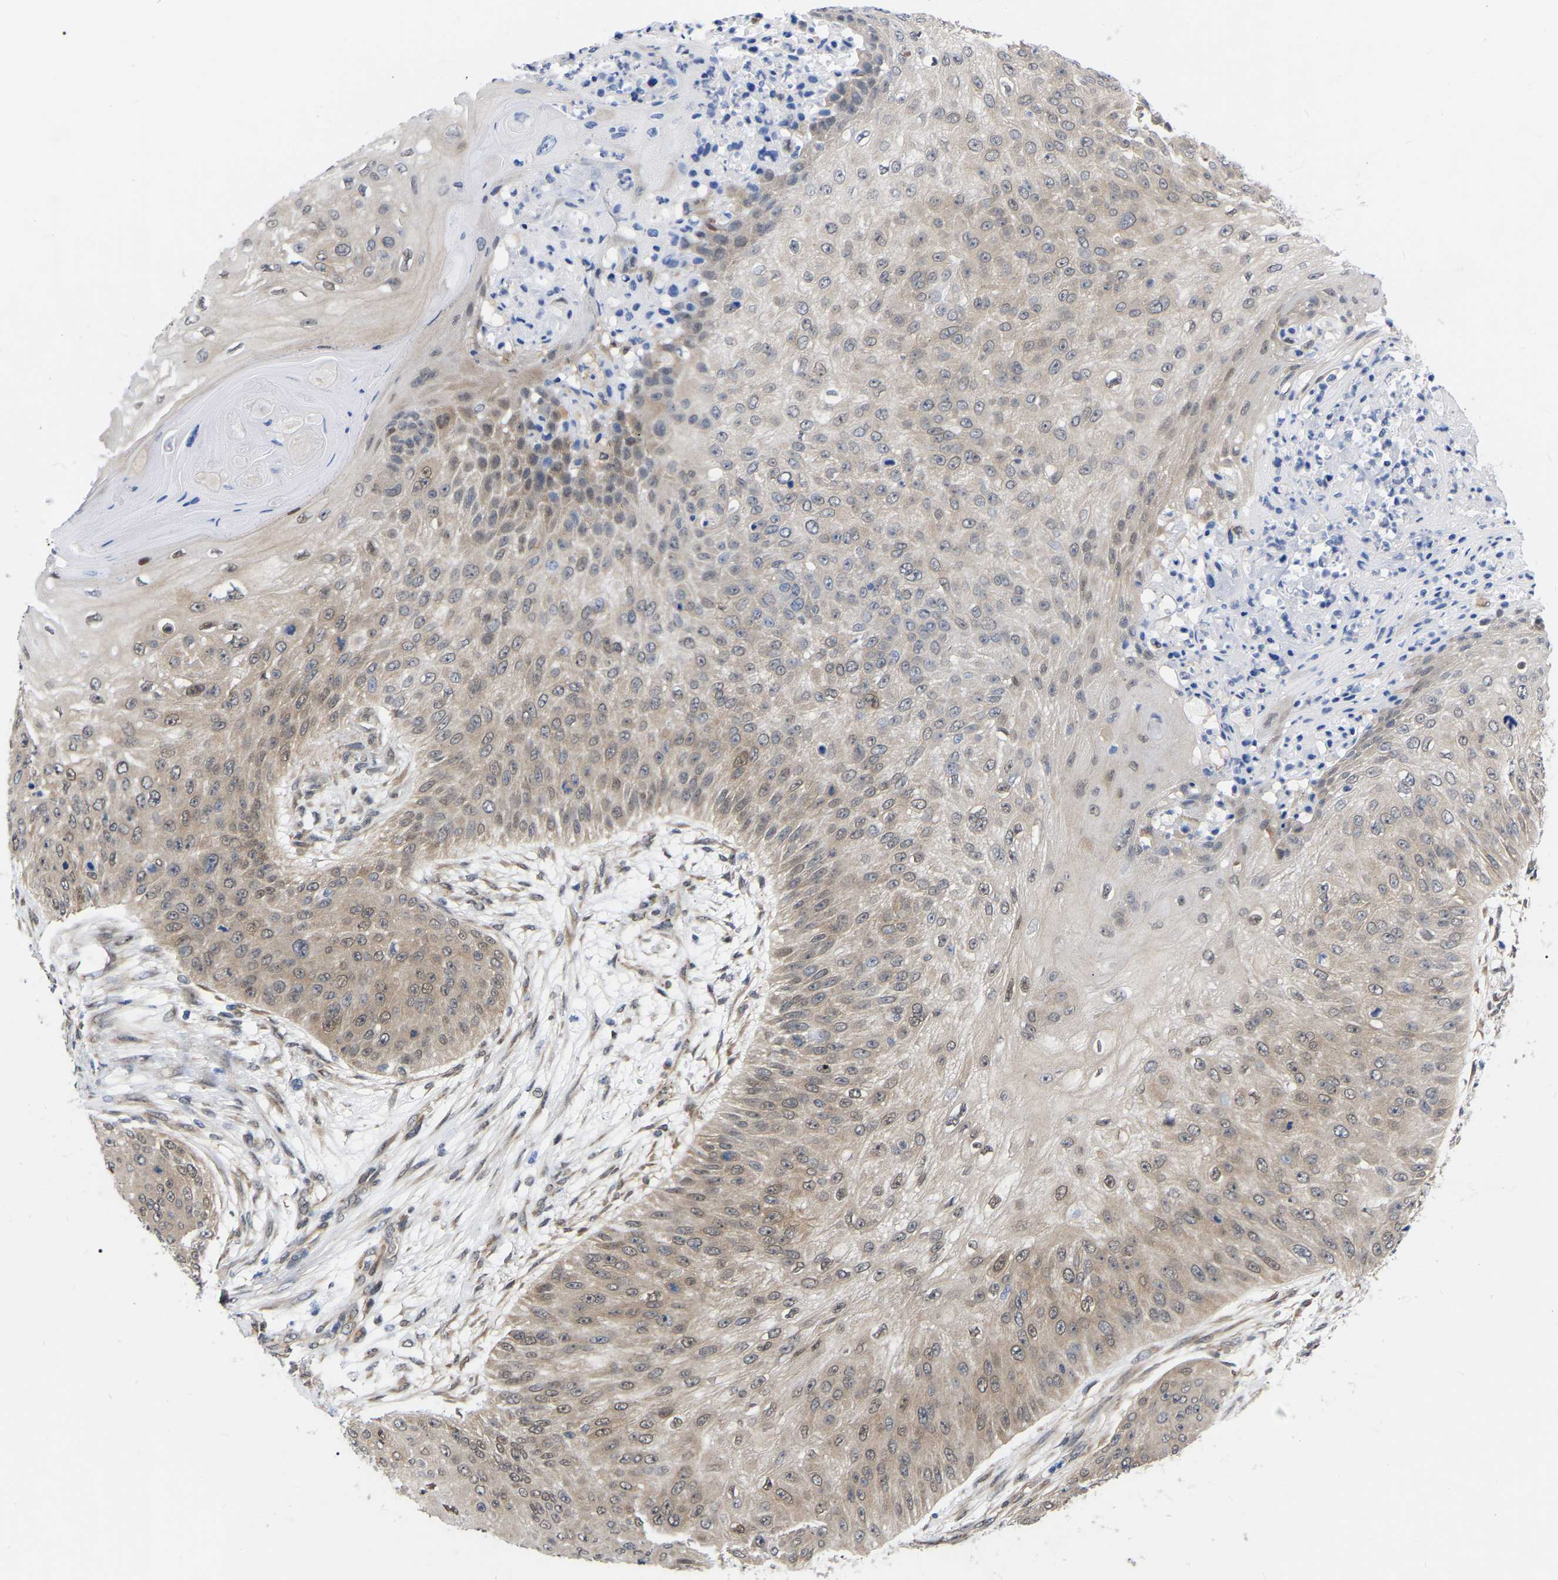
{"staining": {"intensity": "weak", "quantity": "25%-75%", "location": "cytoplasmic/membranous,nuclear"}, "tissue": "skin cancer", "cell_type": "Tumor cells", "image_type": "cancer", "snomed": [{"axis": "morphology", "description": "Squamous cell carcinoma, NOS"}, {"axis": "topography", "description": "Skin"}], "caption": "Immunohistochemical staining of human squamous cell carcinoma (skin) shows low levels of weak cytoplasmic/membranous and nuclear staining in about 25%-75% of tumor cells.", "gene": "UBE4B", "patient": {"sex": "female", "age": 80}}